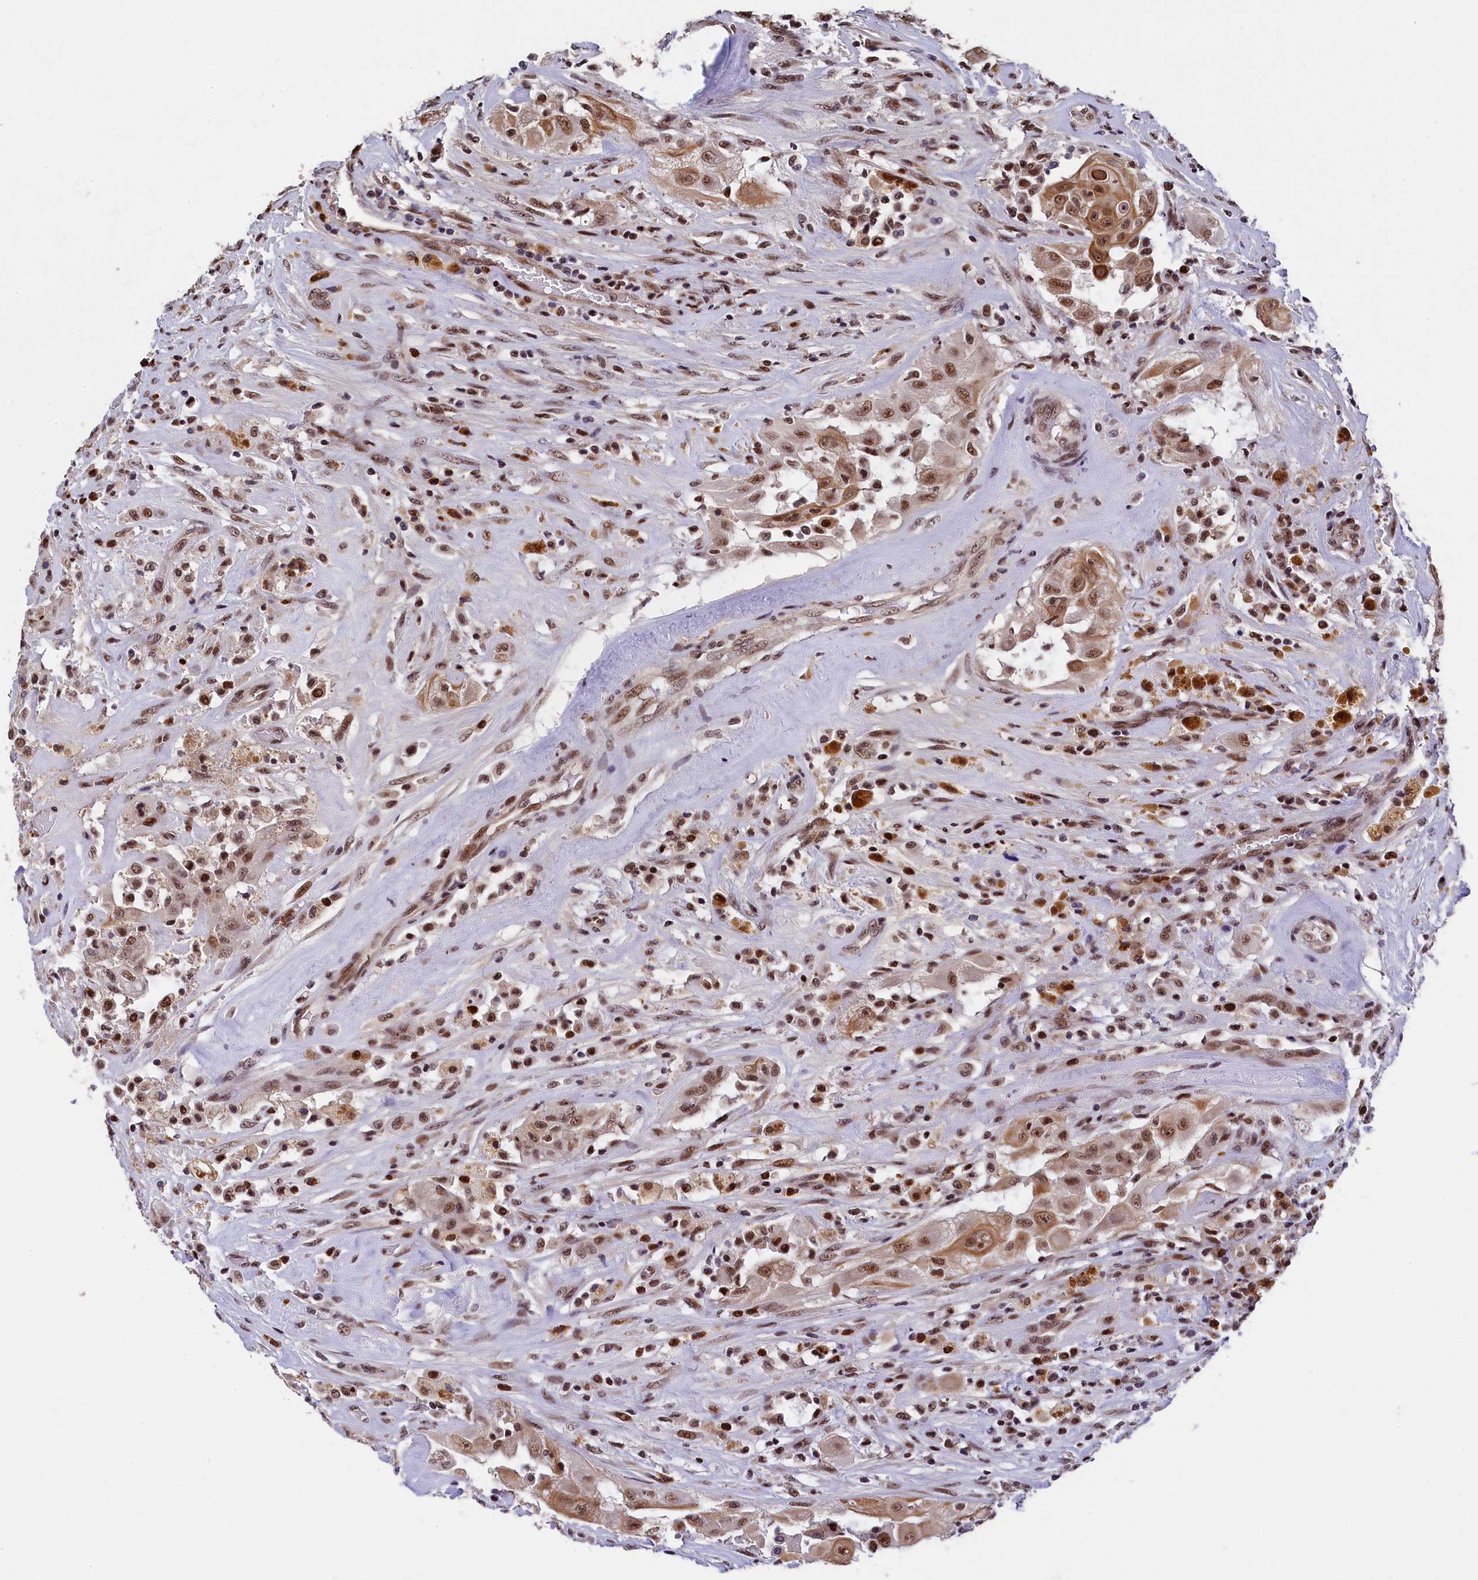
{"staining": {"intensity": "moderate", "quantity": ">75%", "location": "nuclear"}, "tissue": "thyroid cancer", "cell_type": "Tumor cells", "image_type": "cancer", "snomed": [{"axis": "morphology", "description": "Papillary adenocarcinoma, NOS"}, {"axis": "topography", "description": "Thyroid gland"}], "caption": "This micrograph displays immunohistochemistry staining of human thyroid papillary adenocarcinoma, with medium moderate nuclear staining in about >75% of tumor cells.", "gene": "ADIG", "patient": {"sex": "female", "age": 59}}